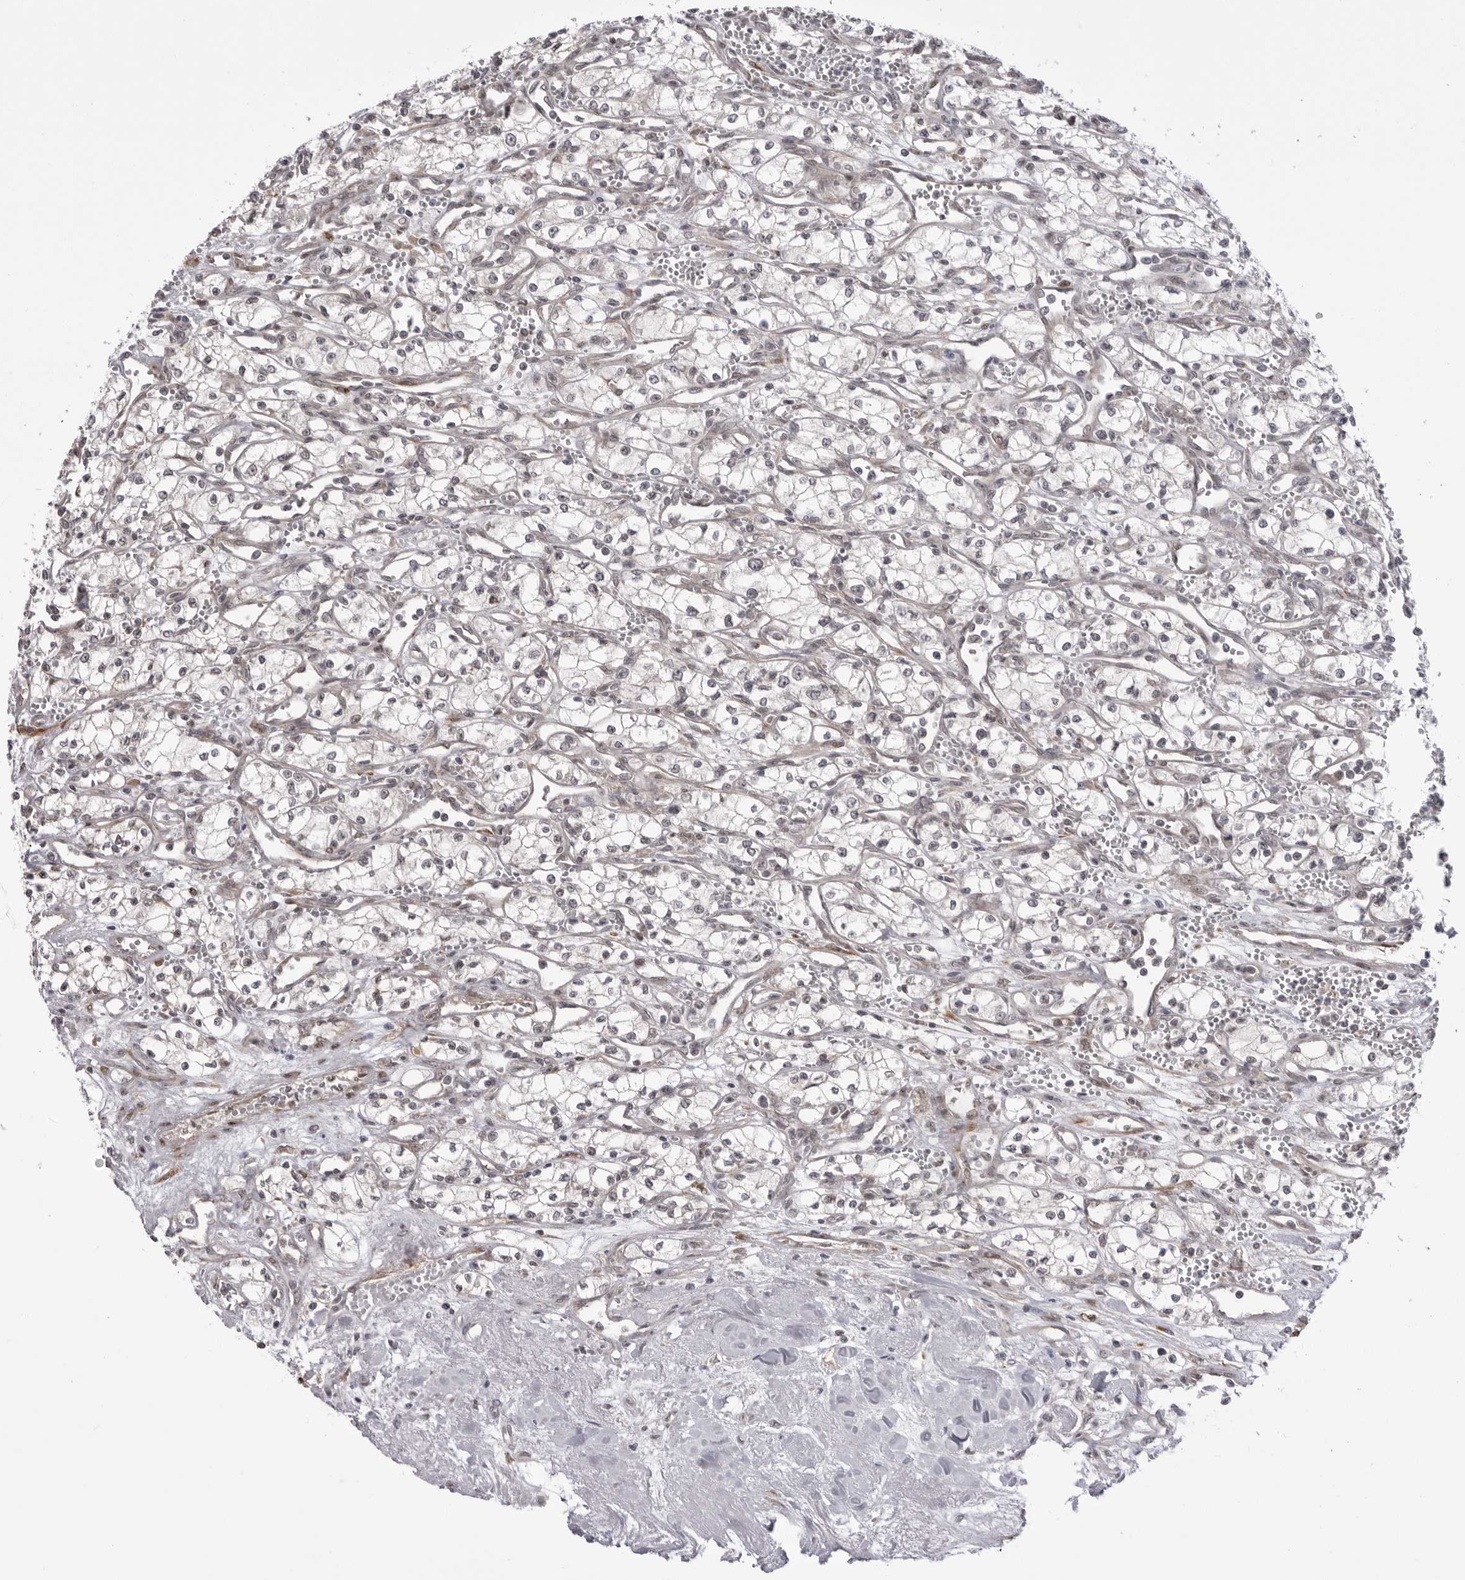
{"staining": {"intensity": "negative", "quantity": "none", "location": "none"}, "tissue": "renal cancer", "cell_type": "Tumor cells", "image_type": "cancer", "snomed": [{"axis": "morphology", "description": "Adenocarcinoma, NOS"}, {"axis": "topography", "description": "Kidney"}], "caption": "A high-resolution histopathology image shows IHC staining of adenocarcinoma (renal), which reveals no significant expression in tumor cells. (DAB immunohistochemistry (IHC) with hematoxylin counter stain).", "gene": "PTK2B", "patient": {"sex": "male", "age": 59}}